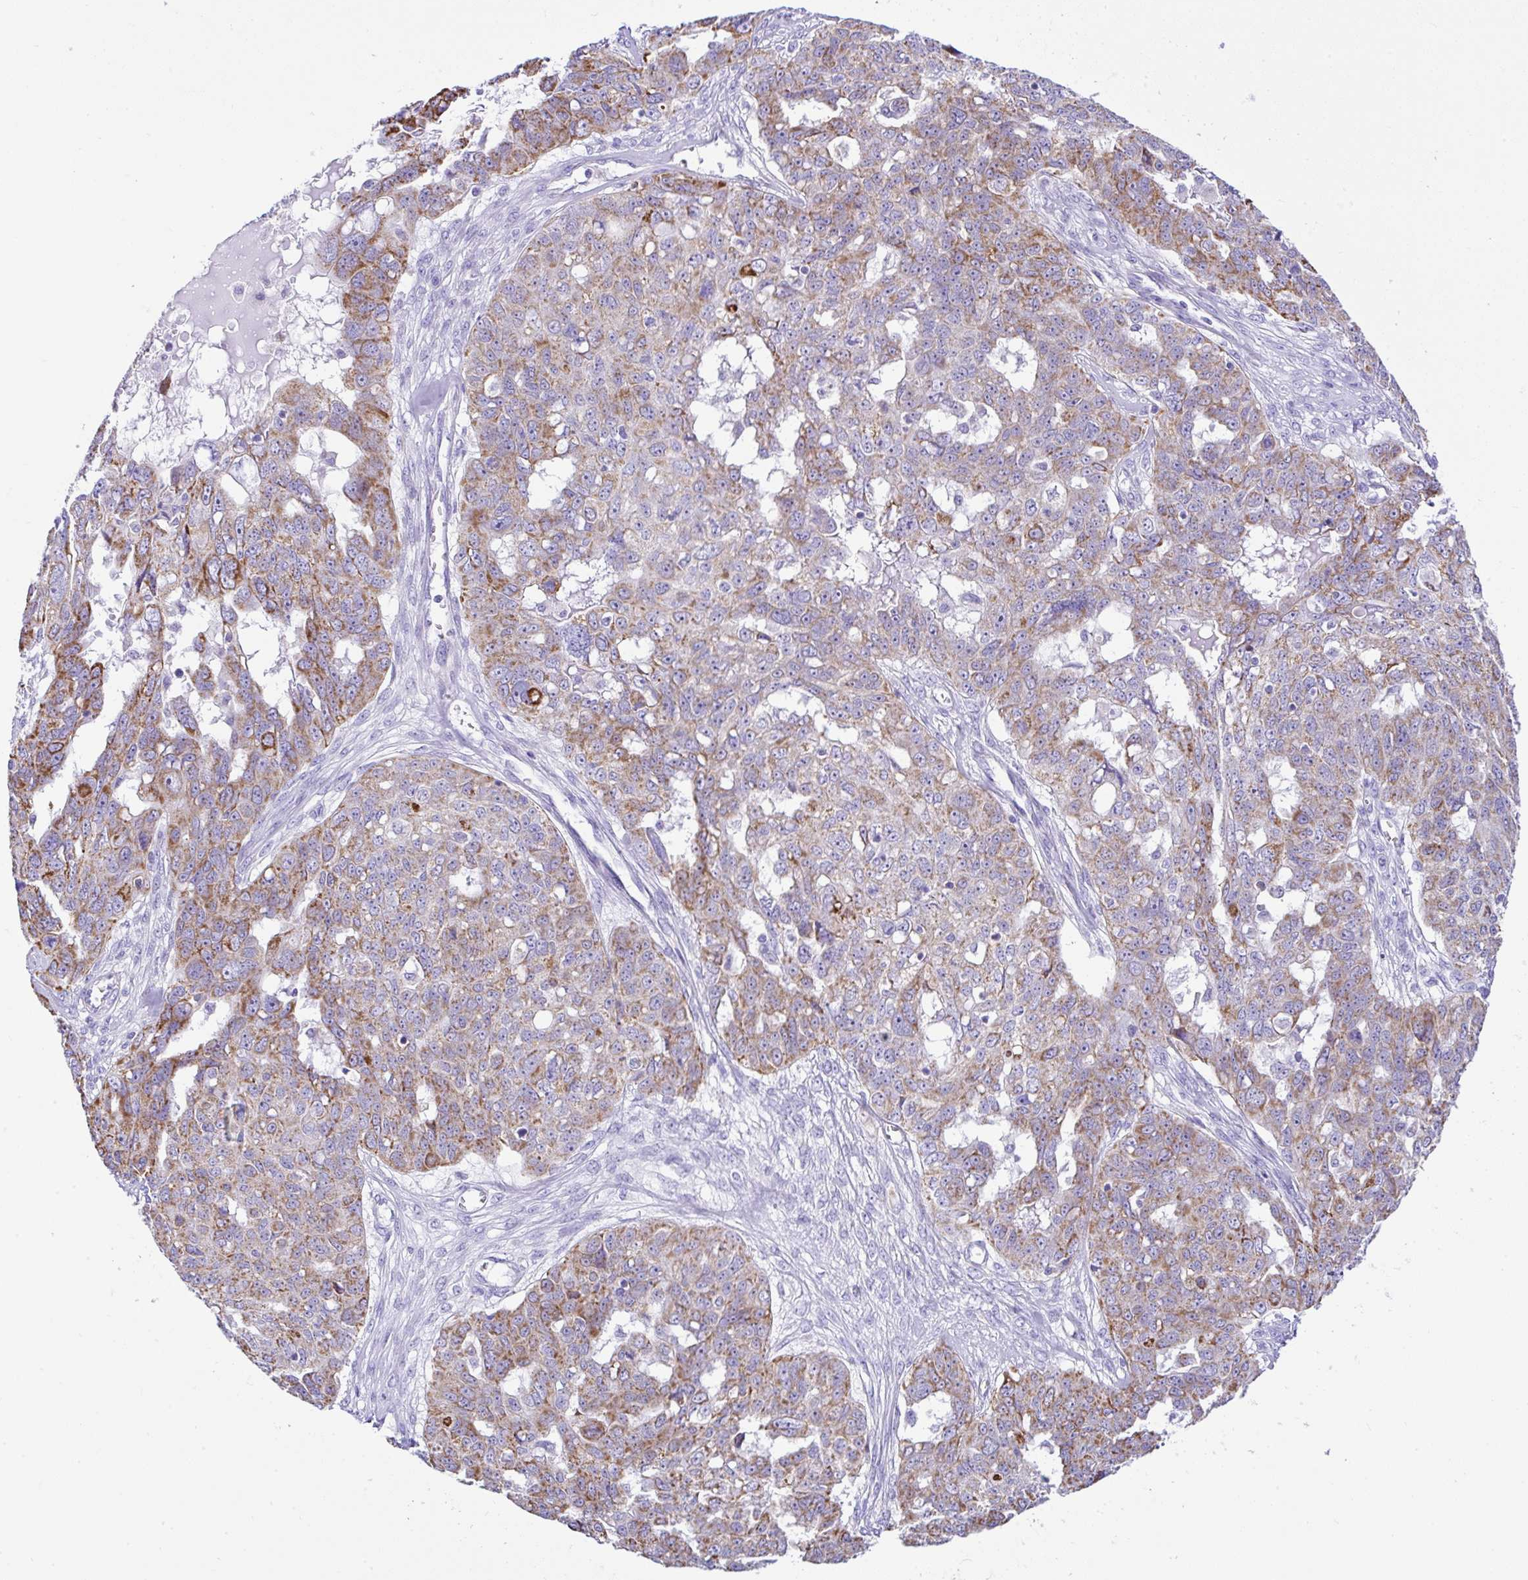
{"staining": {"intensity": "moderate", "quantity": "25%-75%", "location": "cytoplasmic/membranous"}, "tissue": "ovarian cancer", "cell_type": "Tumor cells", "image_type": "cancer", "snomed": [{"axis": "morphology", "description": "Carcinoma, endometroid"}, {"axis": "topography", "description": "Ovary"}], "caption": "There is medium levels of moderate cytoplasmic/membranous staining in tumor cells of ovarian cancer (endometroid carcinoma), as demonstrated by immunohistochemical staining (brown color).", "gene": "SLC13A1", "patient": {"sex": "female", "age": 70}}